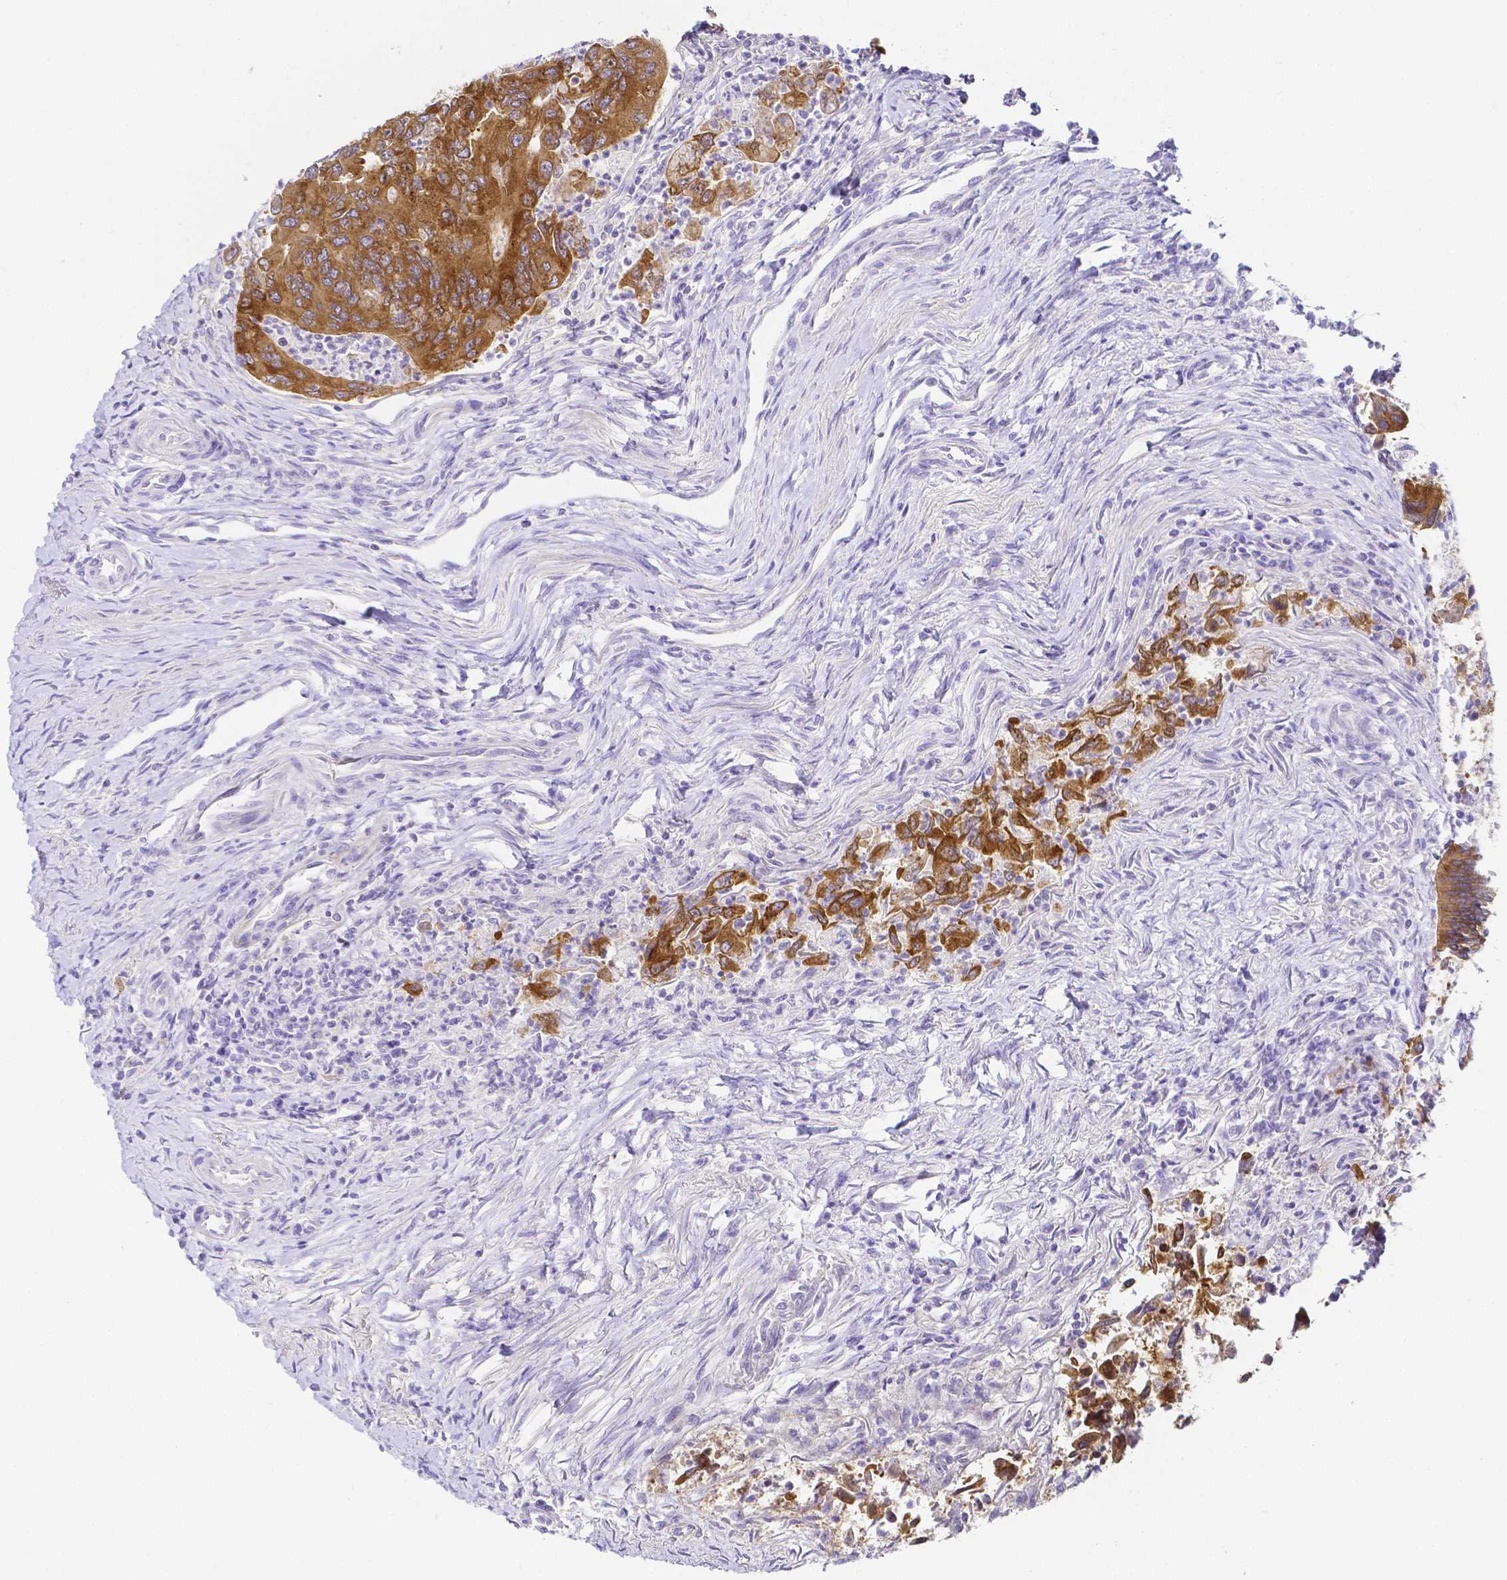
{"staining": {"intensity": "moderate", "quantity": ">75%", "location": "cytoplasmic/membranous"}, "tissue": "colorectal cancer", "cell_type": "Tumor cells", "image_type": "cancer", "snomed": [{"axis": "morphology", "description": "Adenocarcinoma, NOS"}, {"axis": "topography", "description": "Colon"}], "caption": "Colorectal cancer stained for a protein (brown) reveals moderate cytoplasmic/membranous positive expression in approximately >75% of tumor cells.", "gene": "PKP3", "patient": {"sex": "female", "age": 67}}